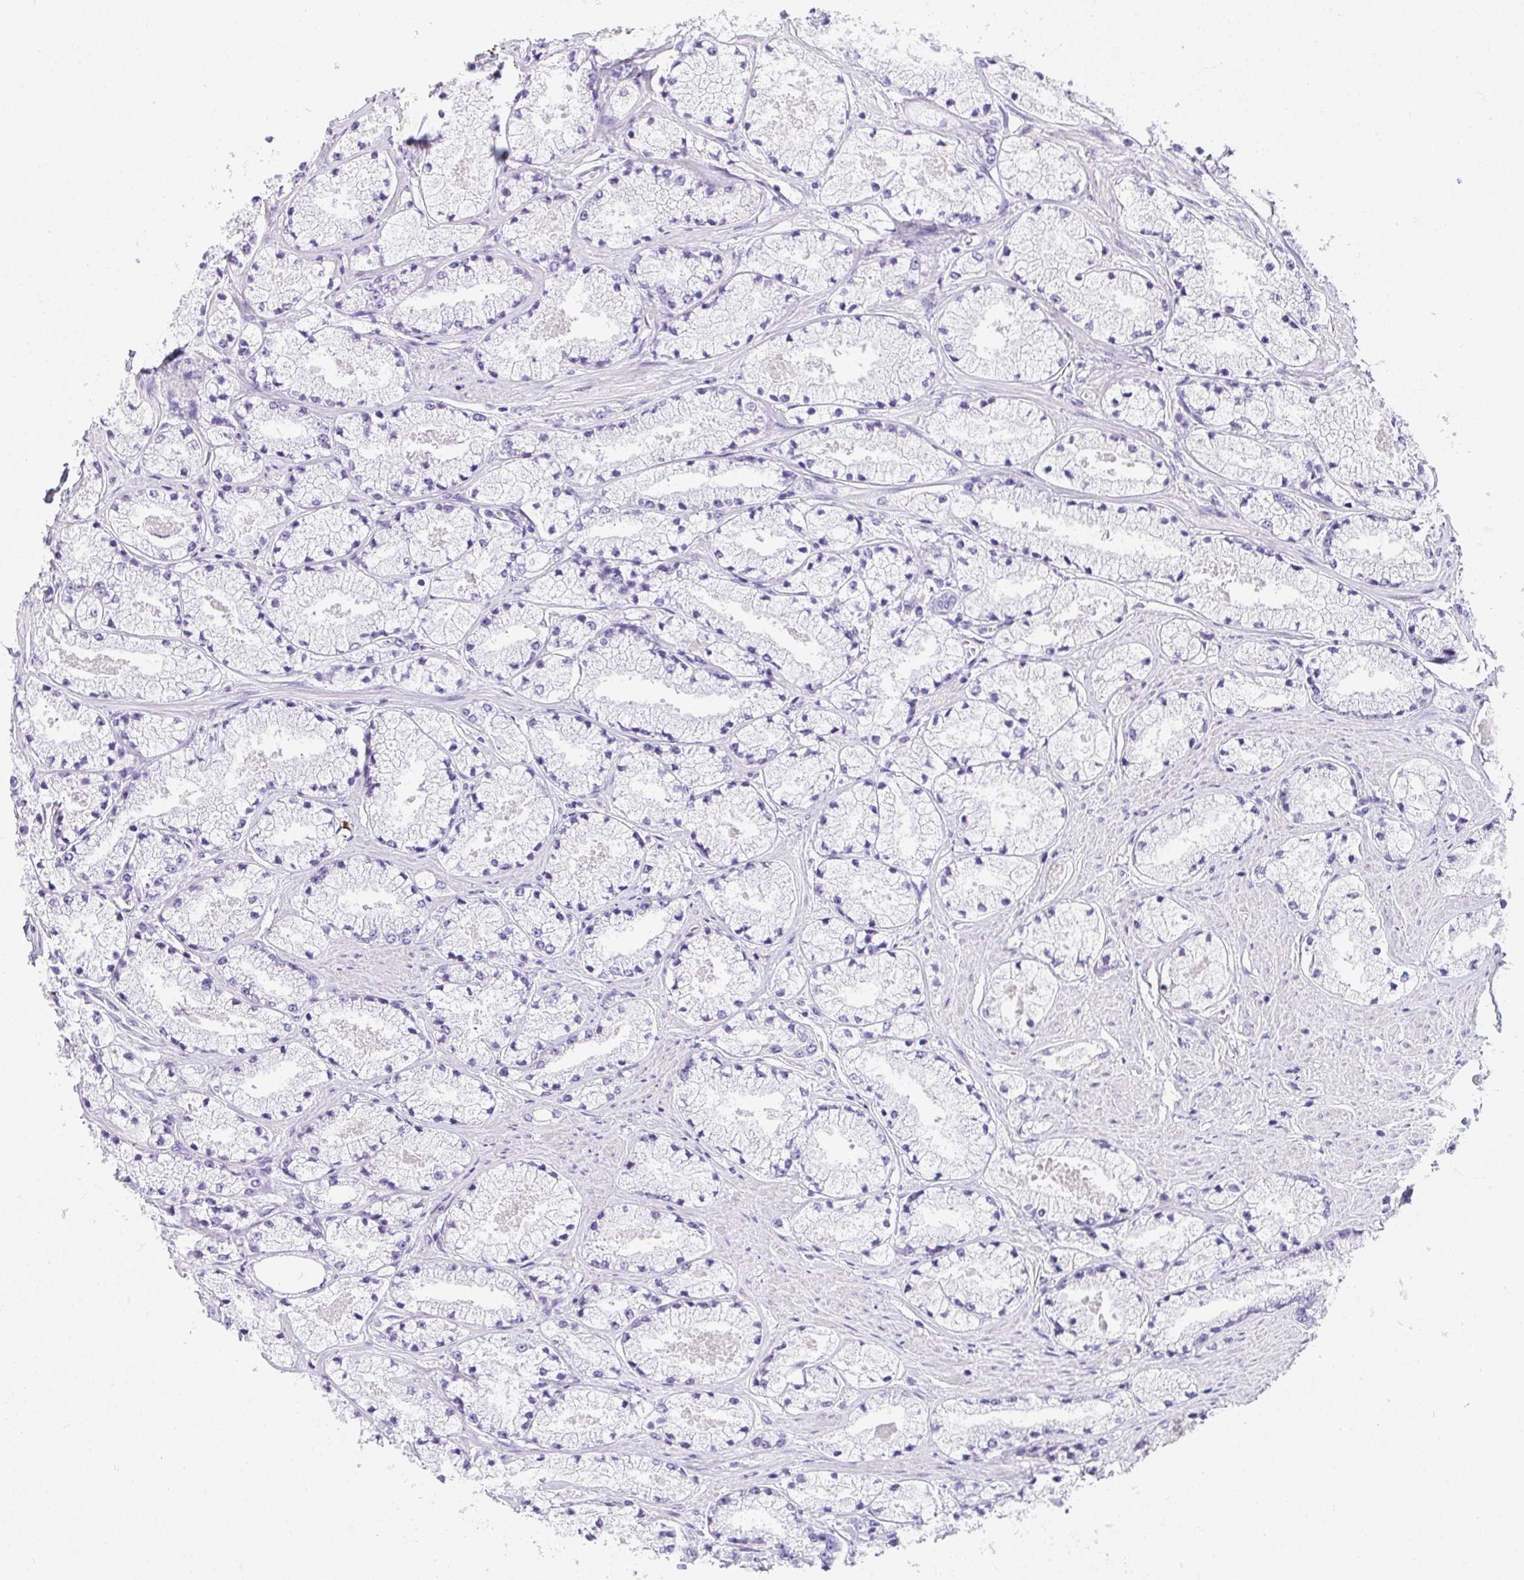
{"staining": {"intensity": "negative", "quantity": "none", "location": "none"}, "tissue": "prostate cancer", "cell_type": "Tumor cells", "image_type": "cancer", "snomed": [{"axis": "morphology", "description": "Adenocarcinoma, High grade"}, {"axis": "topography", "description": "Prostate"}], "caption": "Tumor cells are negative for brown protein staining in prostate cancer.", "gene": "CDADC1", "patient": {"sex": "male", "age": 63}}